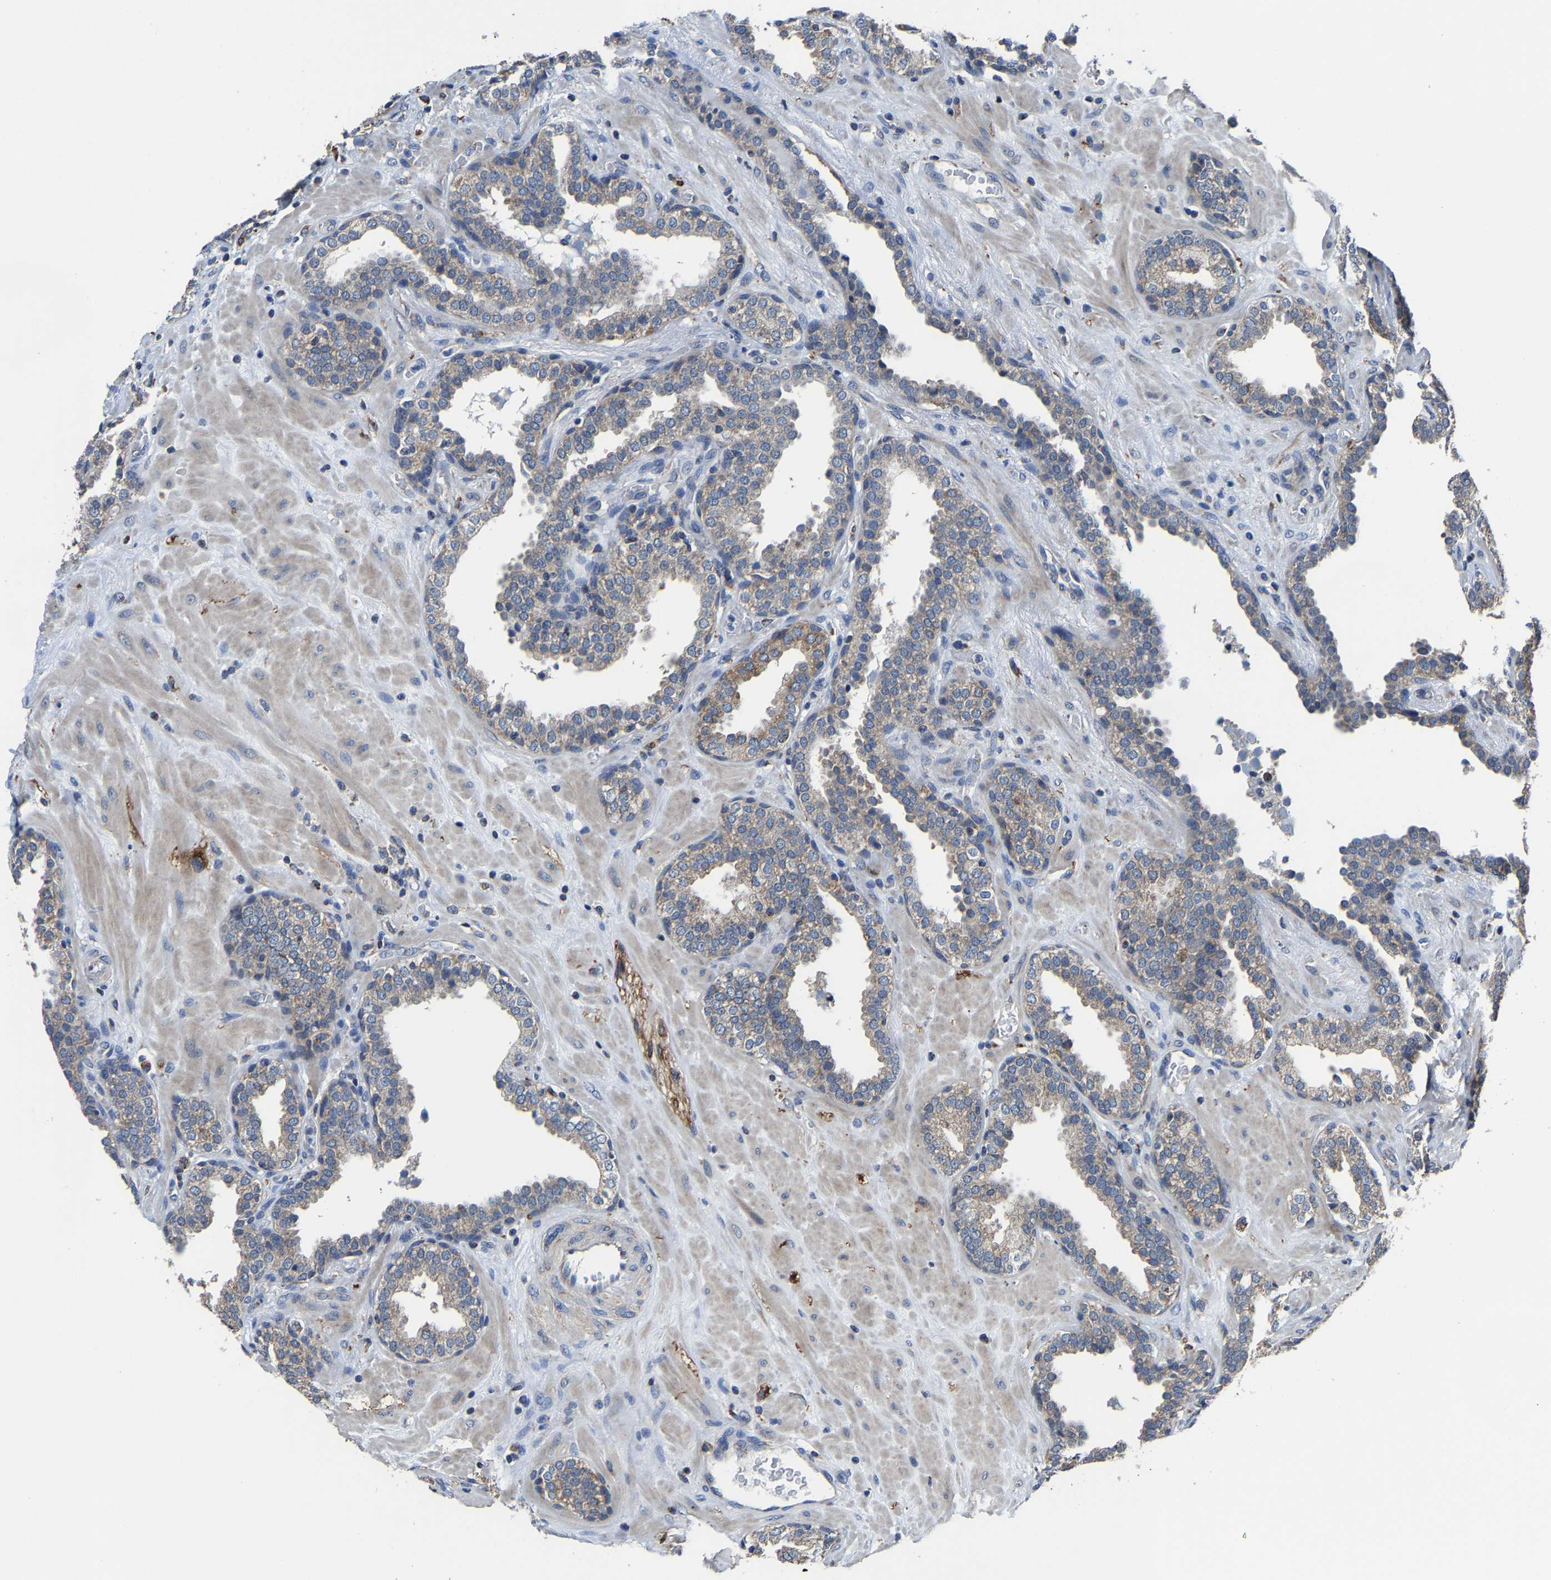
{"staining": {"intensity": "weak", "quantity": "<25%", "location": "cytoplasmic/membranous"}, "tissue": "prostate", "cell_type": "Glandular cells", "image_type": "normal", "snomed": [{"axis": "morphology", "description": "Normal tissue, NOS"}, {"axis": "topography", "description": "Prostate"}], "caption": "A high-resolution micrograph shows immunohistochemistry (IHC) staining of normal prostate, which demonstrates no significant staining in glandular cells. The staining was performed using DAB (3,3'-diaminobenzidine) to visualize the protein expression in brown, while the nuclei were stained in blue with hematoxylin (Magnification: 20x).", "gene": "AGK", "patient": {"sex": "male", "age": 51}}